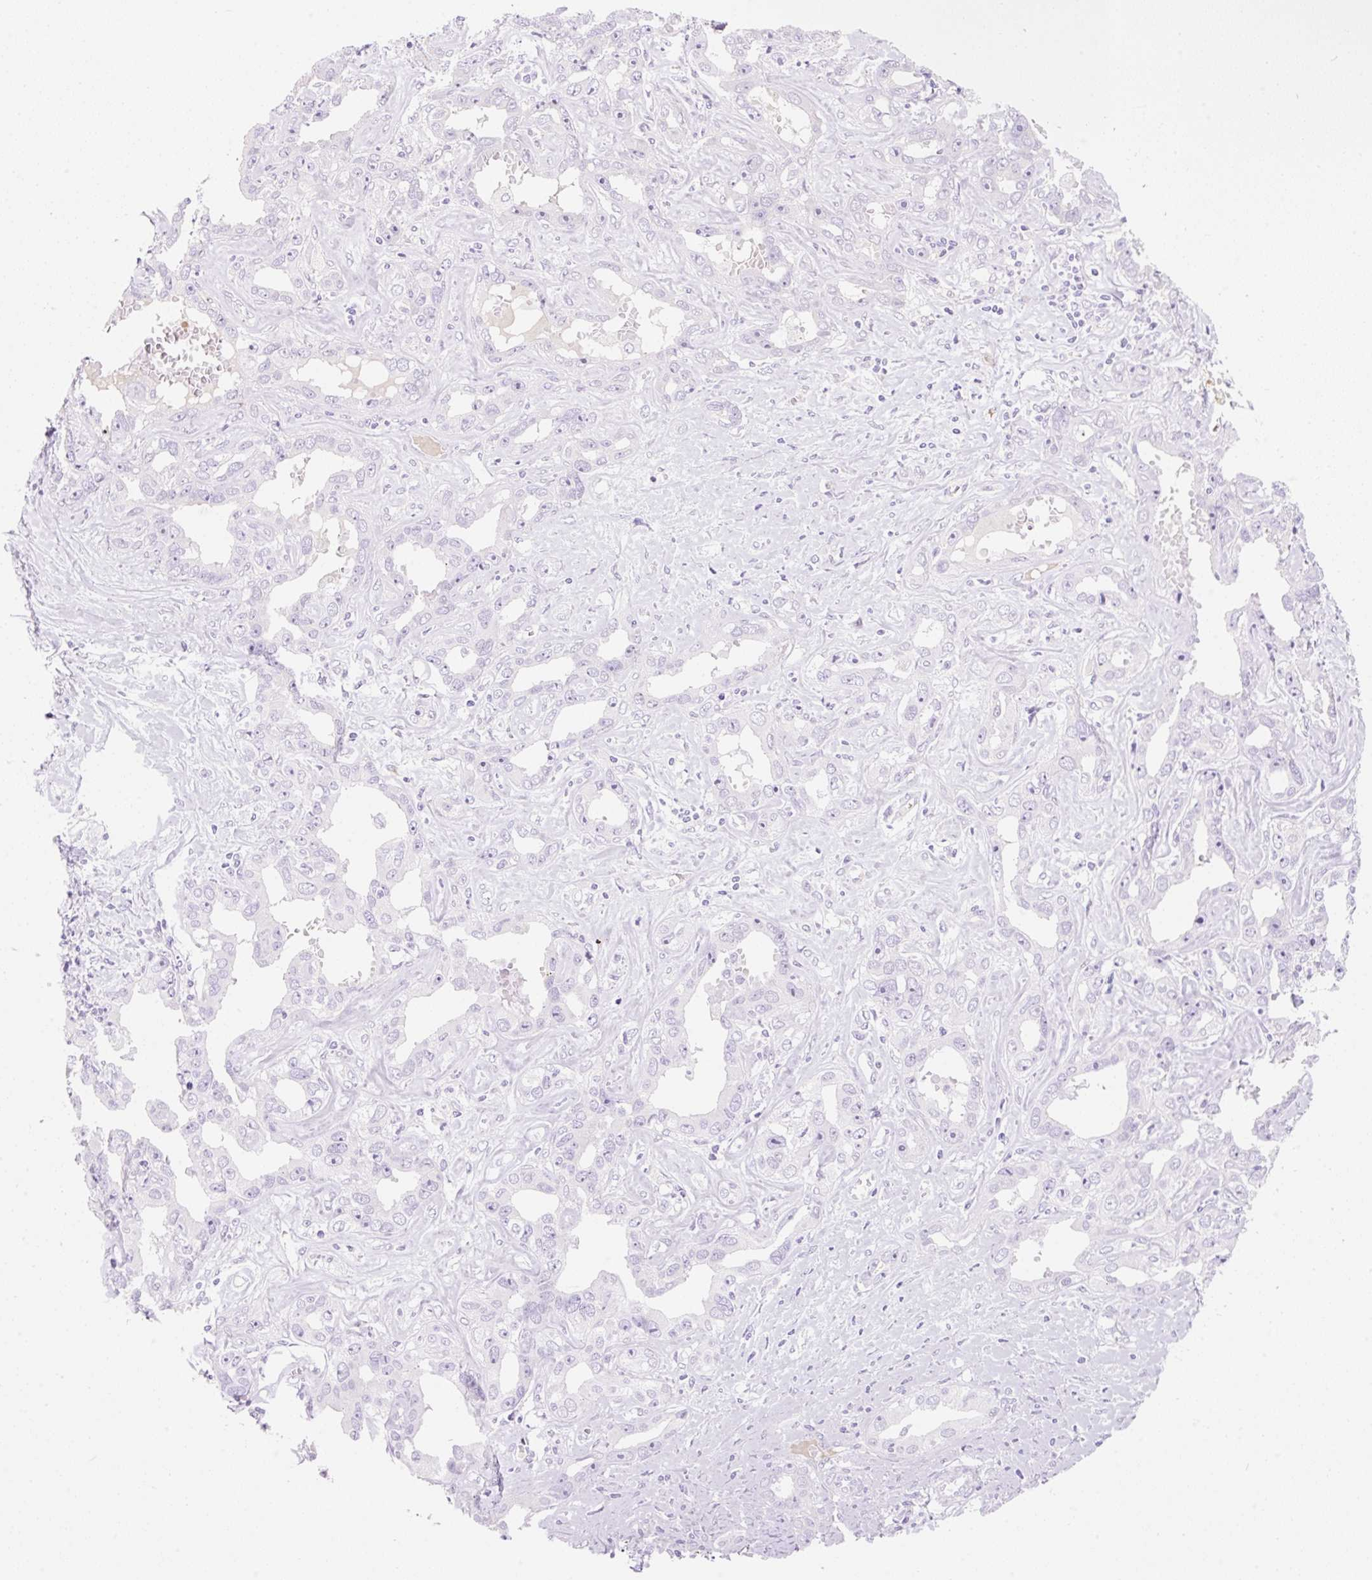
{"staining": {"intensity": "negative", "quantity": "none", "location": "none"}, "tissue": "liver cancer", "cell_type": "Tumor cells", "image_type": "cancer", "snomed": [{"axis": "morphology", "description": "Cholangiocarcinoma"}, {"axis": "topography", "description": "Liver"}], "caption": "Immunohistochemistry histopathology image of neoplastic tissue: human liver cholangiocarcinoma stained with DAB (3,3'-diaminobenzidine) displays no significant protein positivity in tumor cells. (DAB (3,3'-diaminobenzidine) immunohistochemistry, high magnification).", "gene": "ZNF121", "patient": {"sex": "male", "age": 59}}